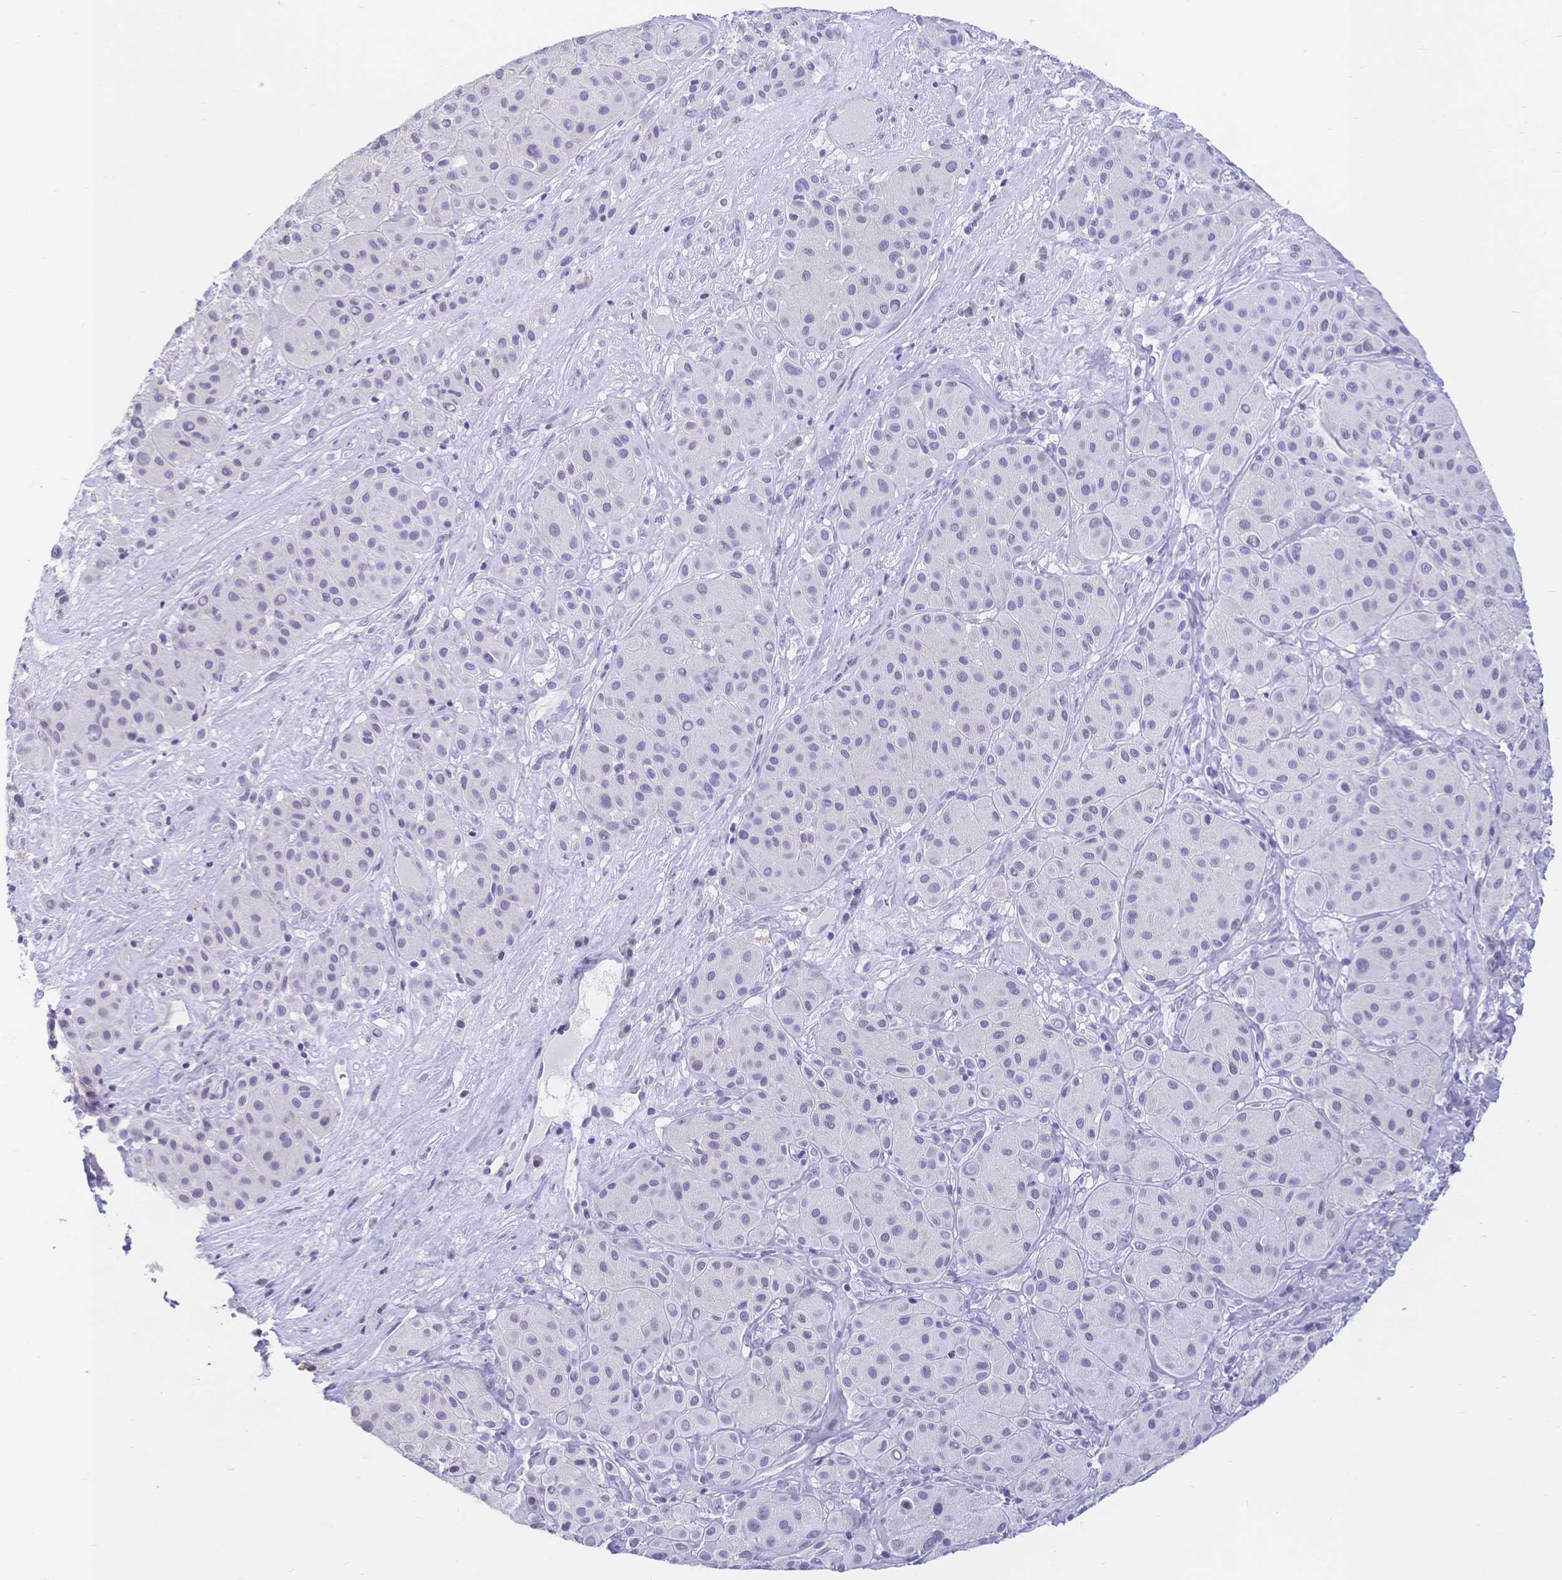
{"staining": {"intensity": "negative", "quantity": "none", "location": "none"}, "tissue": "melanoma", "cell_type": "Tumor cells", "image_type": "cancer", "snomed": [{"axis": "morphology", "description": "Malignant melanoma, Metastatic site"}, {"axis": "topography", "description": "Smooth muscle"}], "caption": "Protein analysis of malignant melanoma (metastatic site) reveals no significant staining in tumor cells.", "gene": "CR2", "patient": {"sex": "male", "age": 41}}